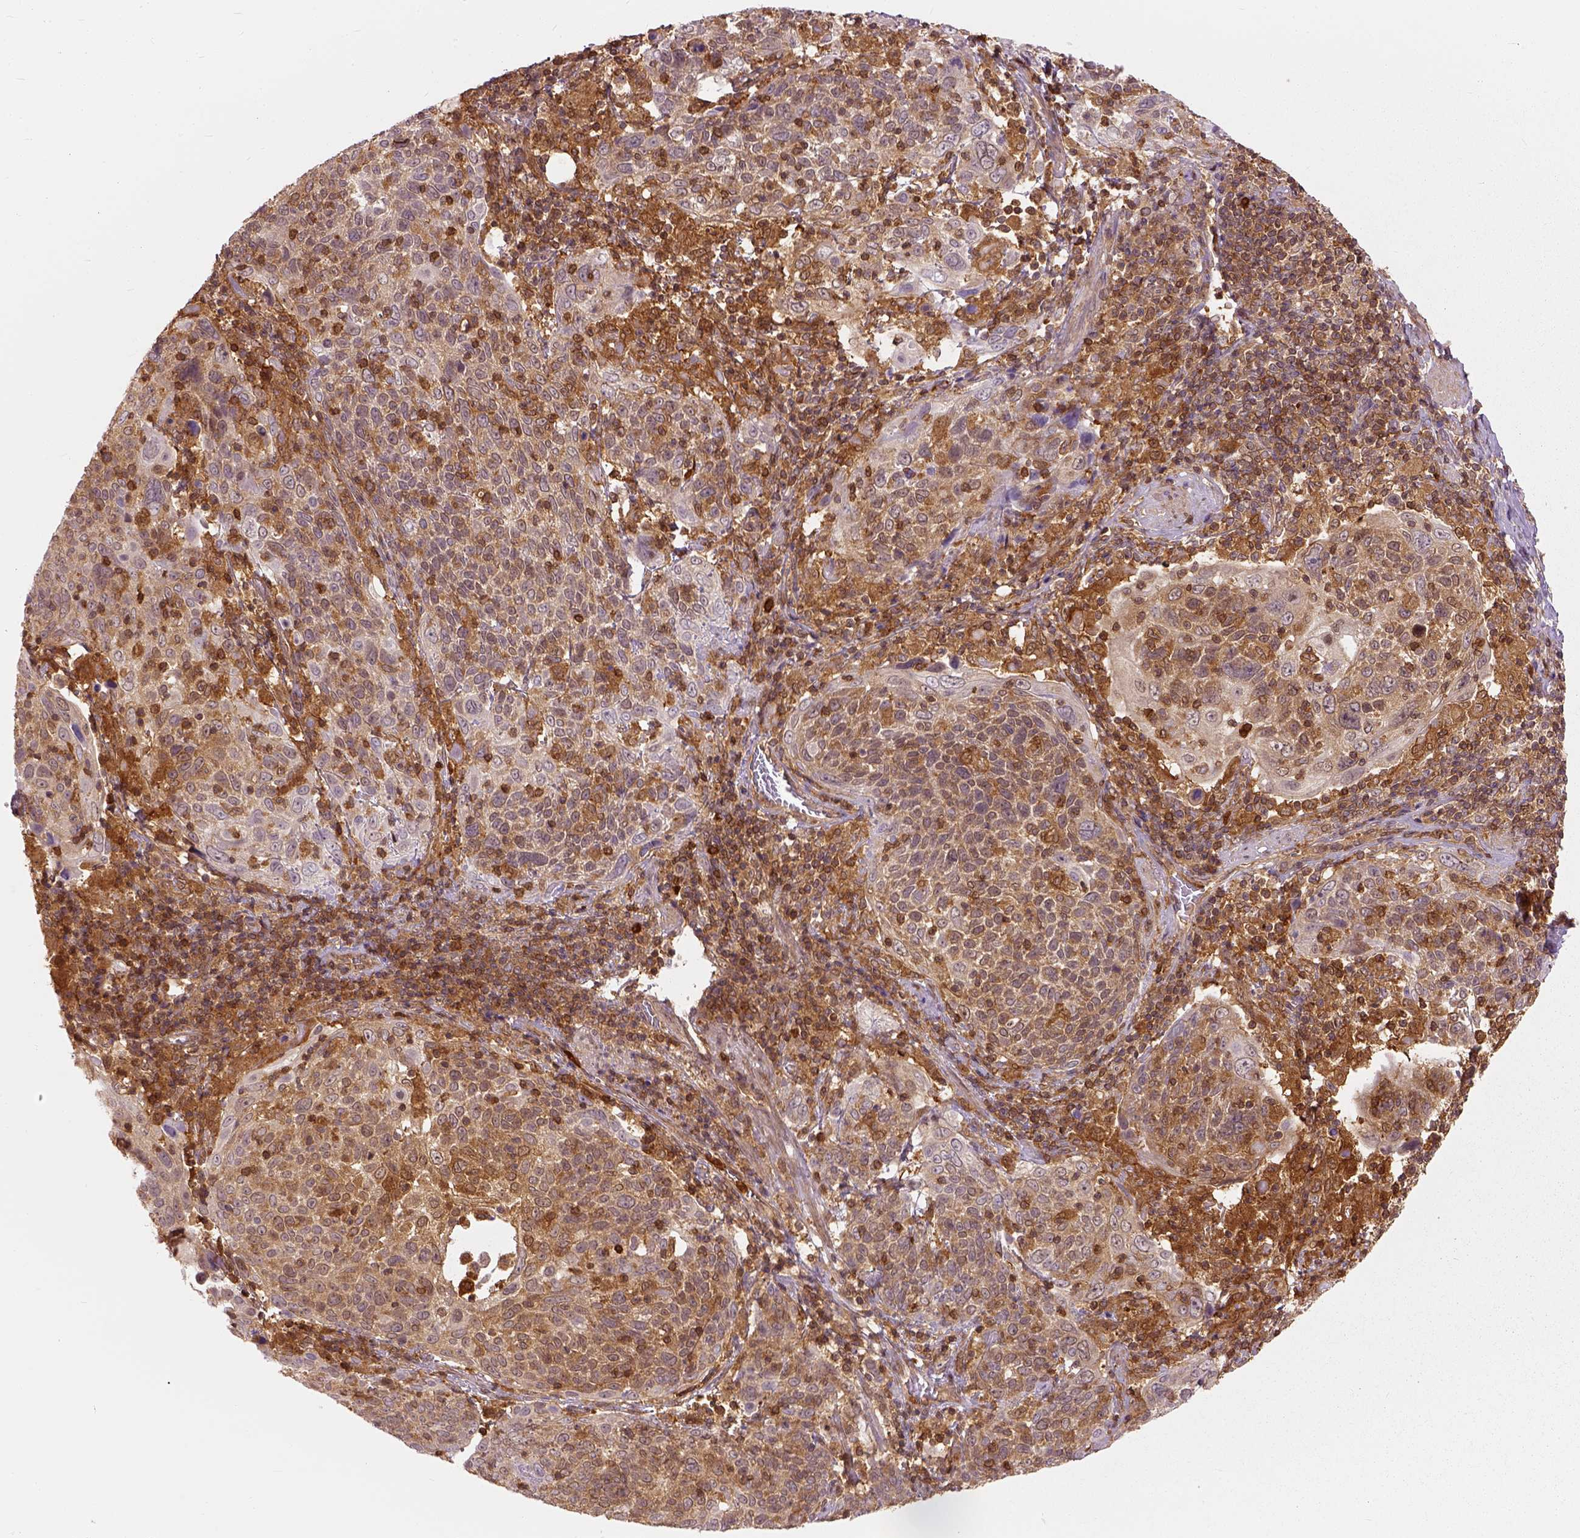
{"staining": {"intensity": "moderate", "quantity": ">75%", "location": "cytoplasmic/membranous"}, "tissue": "cervical cancer", "cell_type": "Tumor cells", "image_type": "cancer", "snomed": [{"axis": "morphology", "description": "Squamous cell carcinoma, NOS"}, {"axis": "topography", "description": "Cervix"}], "caption": "Immunohistochemistry (IHC) staining of squamous cell carcinoma (cervical), which shows medium levels of moderate cytoplasmic/membranous expression in about >75% of tumor cells indicating moderate cytoplasmic/membranous protein expression. The staining was performed using DAB (brown) for protein detection and nuclei were counterstained in hematoxylin (blue).", "gene": "GPI", "patient": {"sex": "female", "age": 61}}